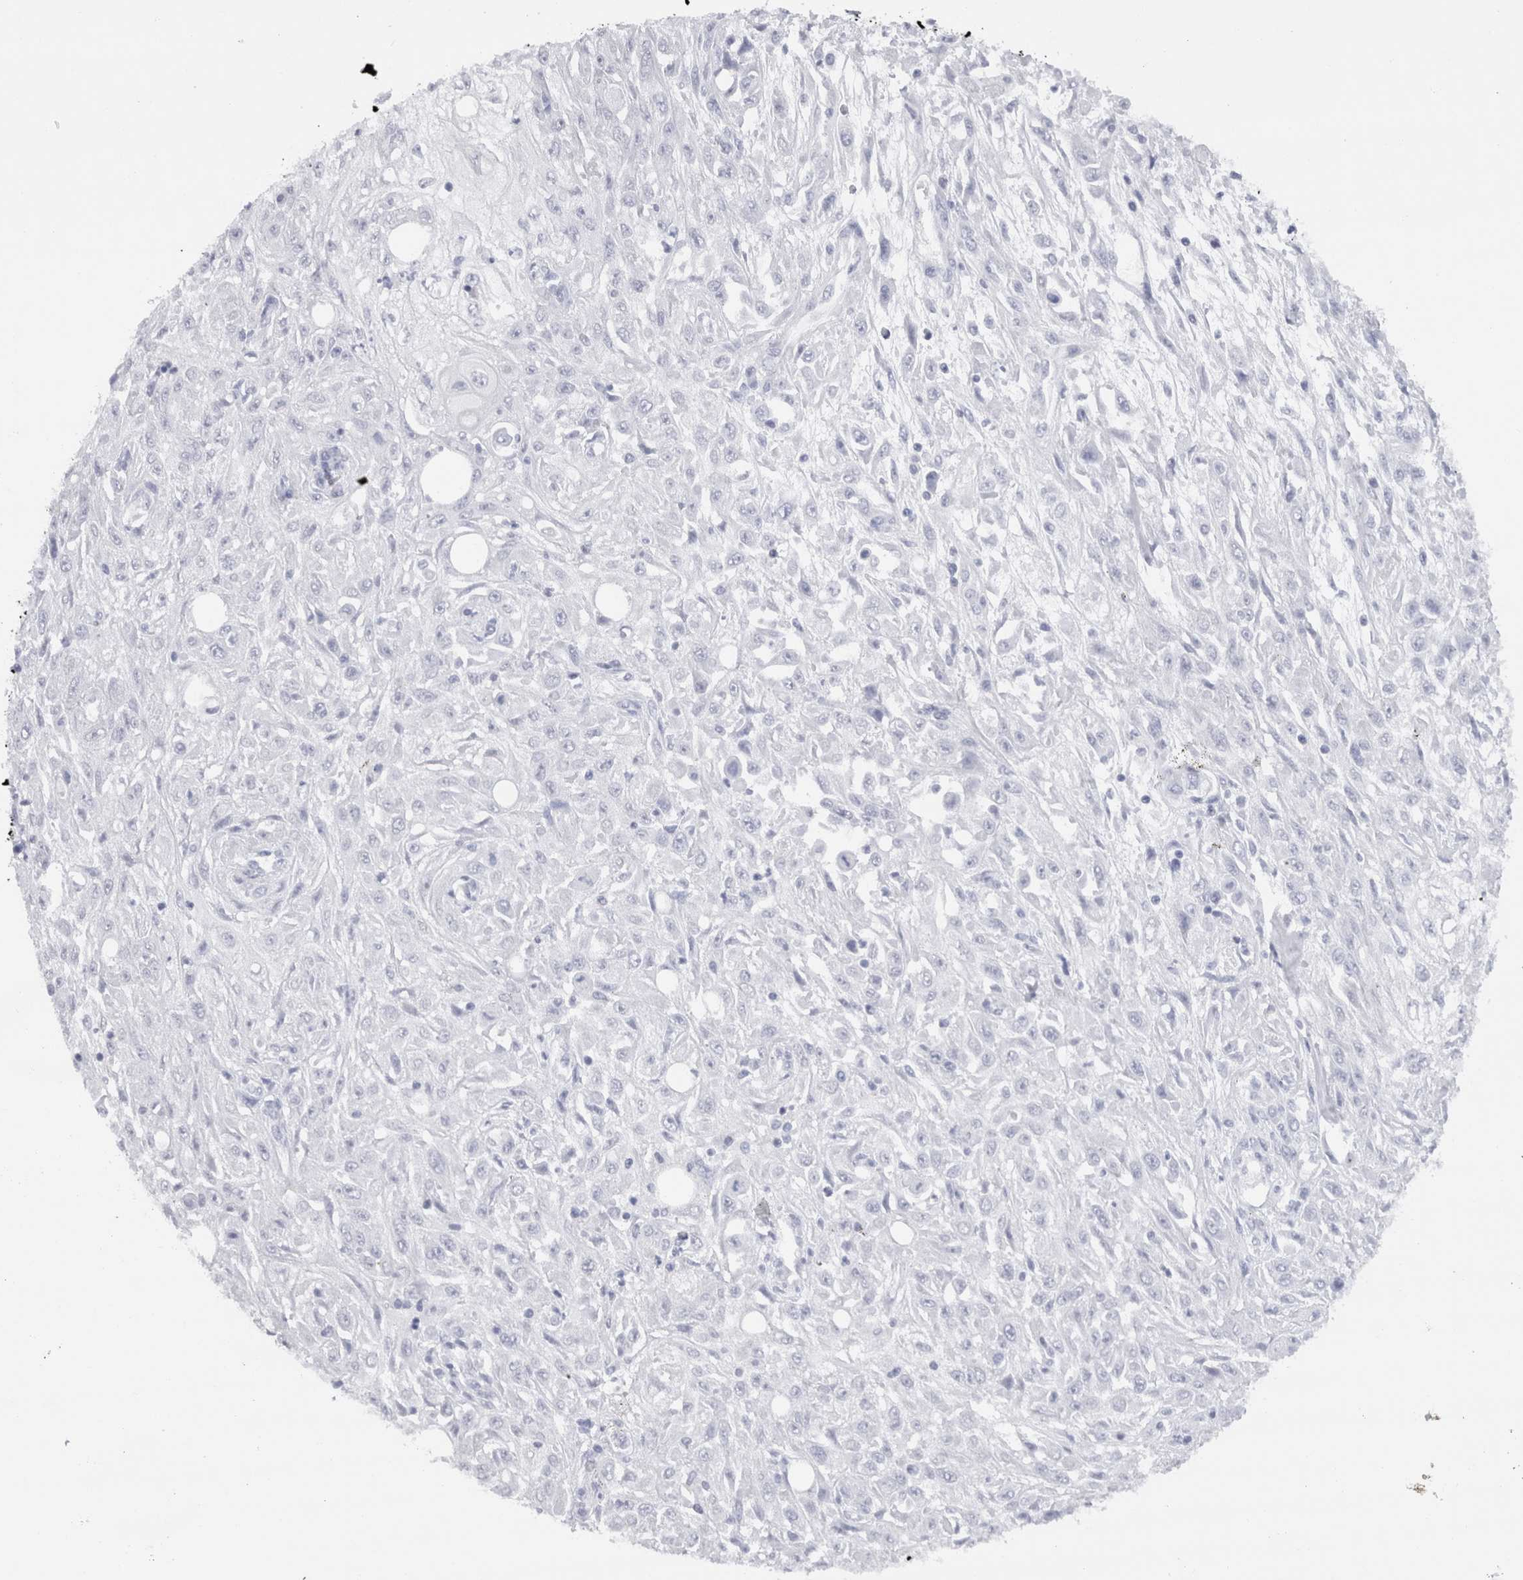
{"staining": {"intensity": "negative", "quantity": "none", "location": "none"}, "tissue": "skin cancer", "cell_type": "Tumor cells", "image_type": "cancer", "snomed": [{"axis": "morphology", "description": "Squamous cell carcinoma, NOS"}, {"axis": "morphology", "description": "Squamous cell carcinoma, metastatic, NOS"}, {"axis": "topography", "description": "Skin"}, {"axis": "topography", "description": "Lymph node"}], "caption": "There is no significant positivity in tumor cells of skin cancer (metastatic squamous cell carcinoma). Brightfield microscopy of immunohistochemistry (IHC) stained with DAB (brown) and hematoxylin (blue), captured at high magnification.", "gene": "C9orf50", "patient": {"sex": "male", "age": 75}}